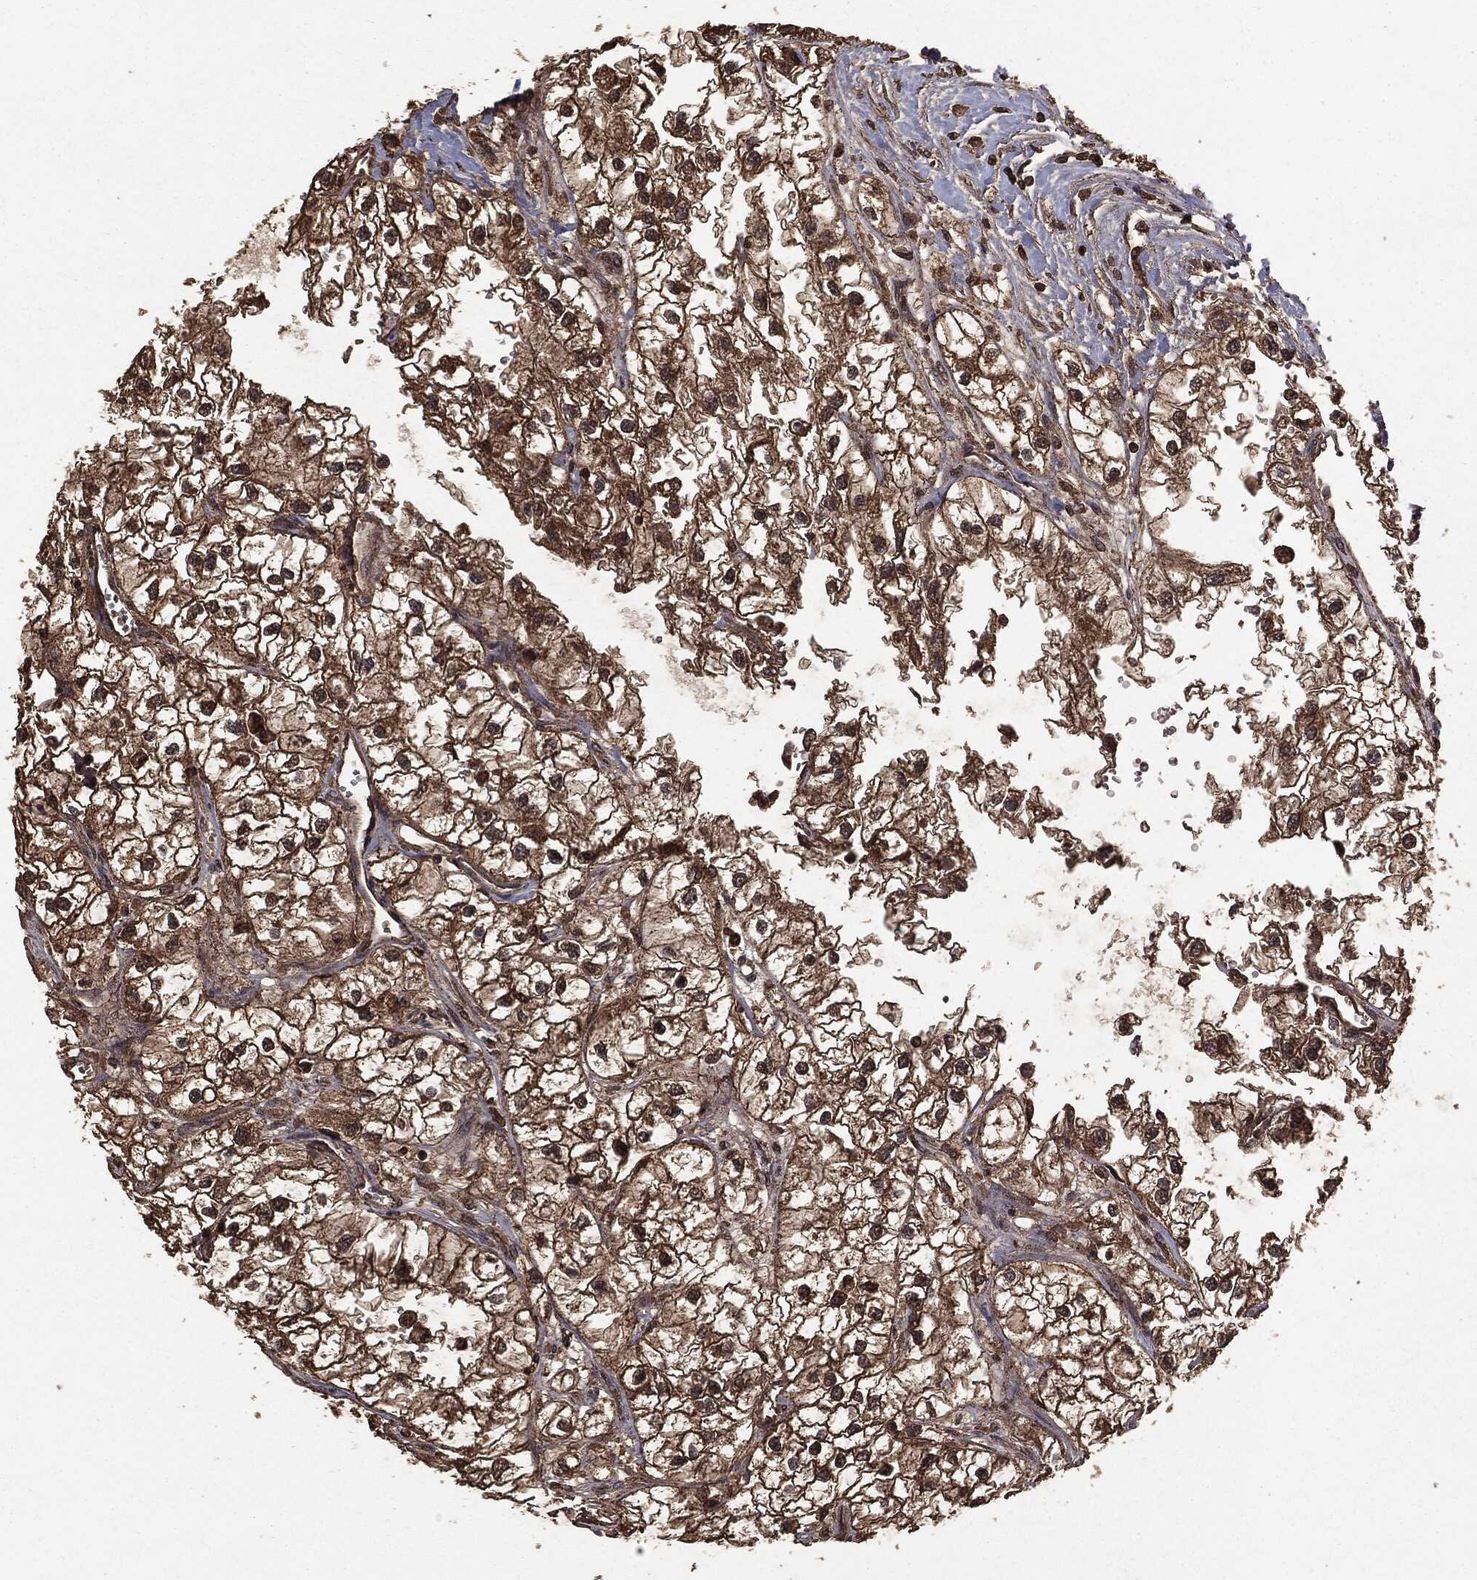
{"staining": {"intensity": "strong", "quantity": ">75%", "location": "cytoplasmic/membranous"}, "tissue": "renal cancer", "cell_type": "Tumor cells", "image_type": "cancer", "snomed": [{"axis": "morphology", "description": "Adenocarcinoma, NOS"}, {"axis": "topography", "description": "Kidney"}], "caption": "Renal adenocarcinoma tissue demonstrates strong cytoplasmic/membranous expression in approximately >75% of tumor cells, visualized by immunohistochemistry.", "gene": "NME1", "patient": {"sex": "male", "age": 59}}